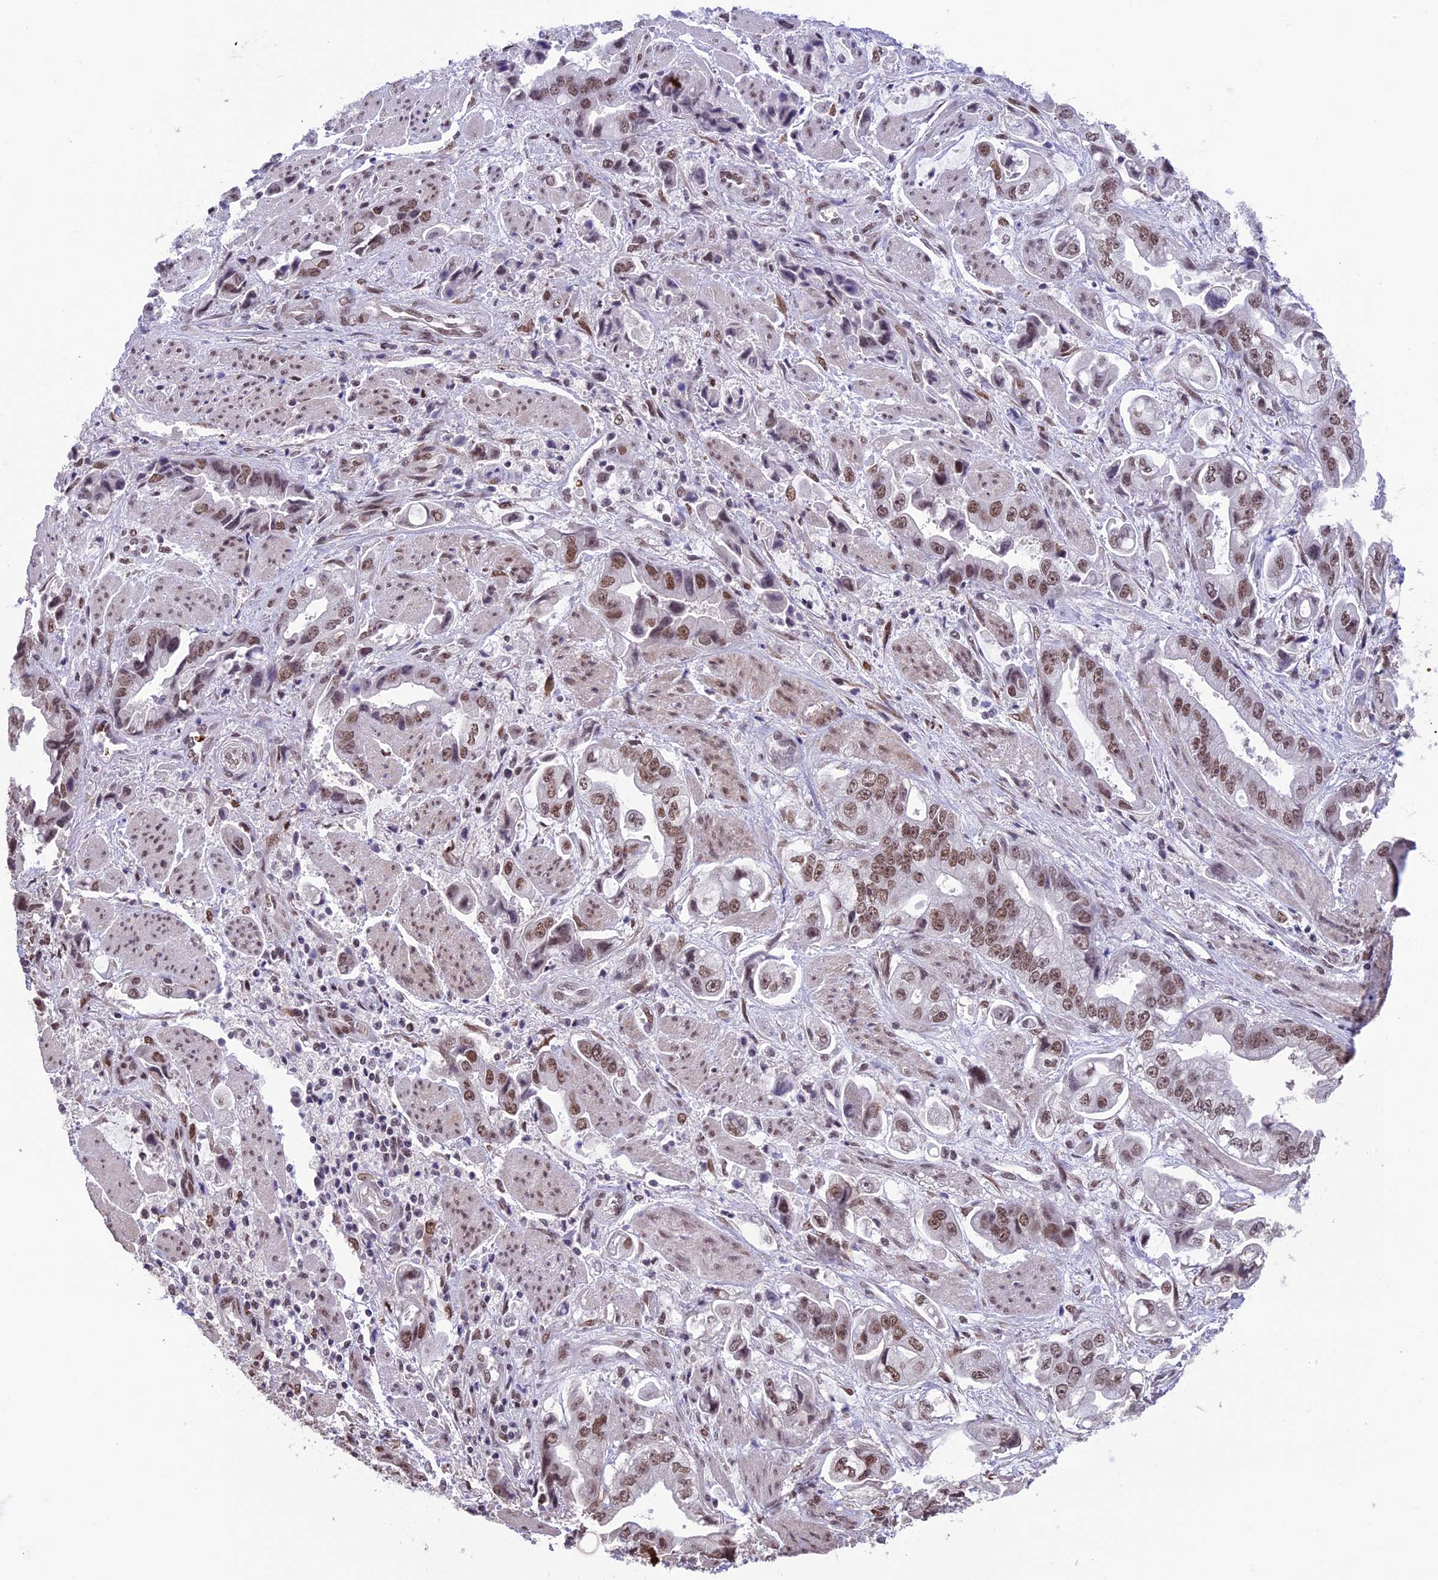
{"staining": {"intensity": "moderate", "quantity": ">75%", "location": "nuclear"}, "tissue": "stomach cancer", "cell_type": "Tumor cells", "image_type": "cancer", "snomed": [{"axis": "morphology", "description": "Adenocarcinoma, NOS"}, {"axis": "topography", "description": "Stomach"}], "caption": "Immunohistochemical staining of human stomach cancer (adenocarcinoma) demonstrates medium levels of moderate nuclear staining in approximately >75% of tumor cells.", "gene": "MPHOSPH8", "patient": {"sex": "male", "age": 62}}